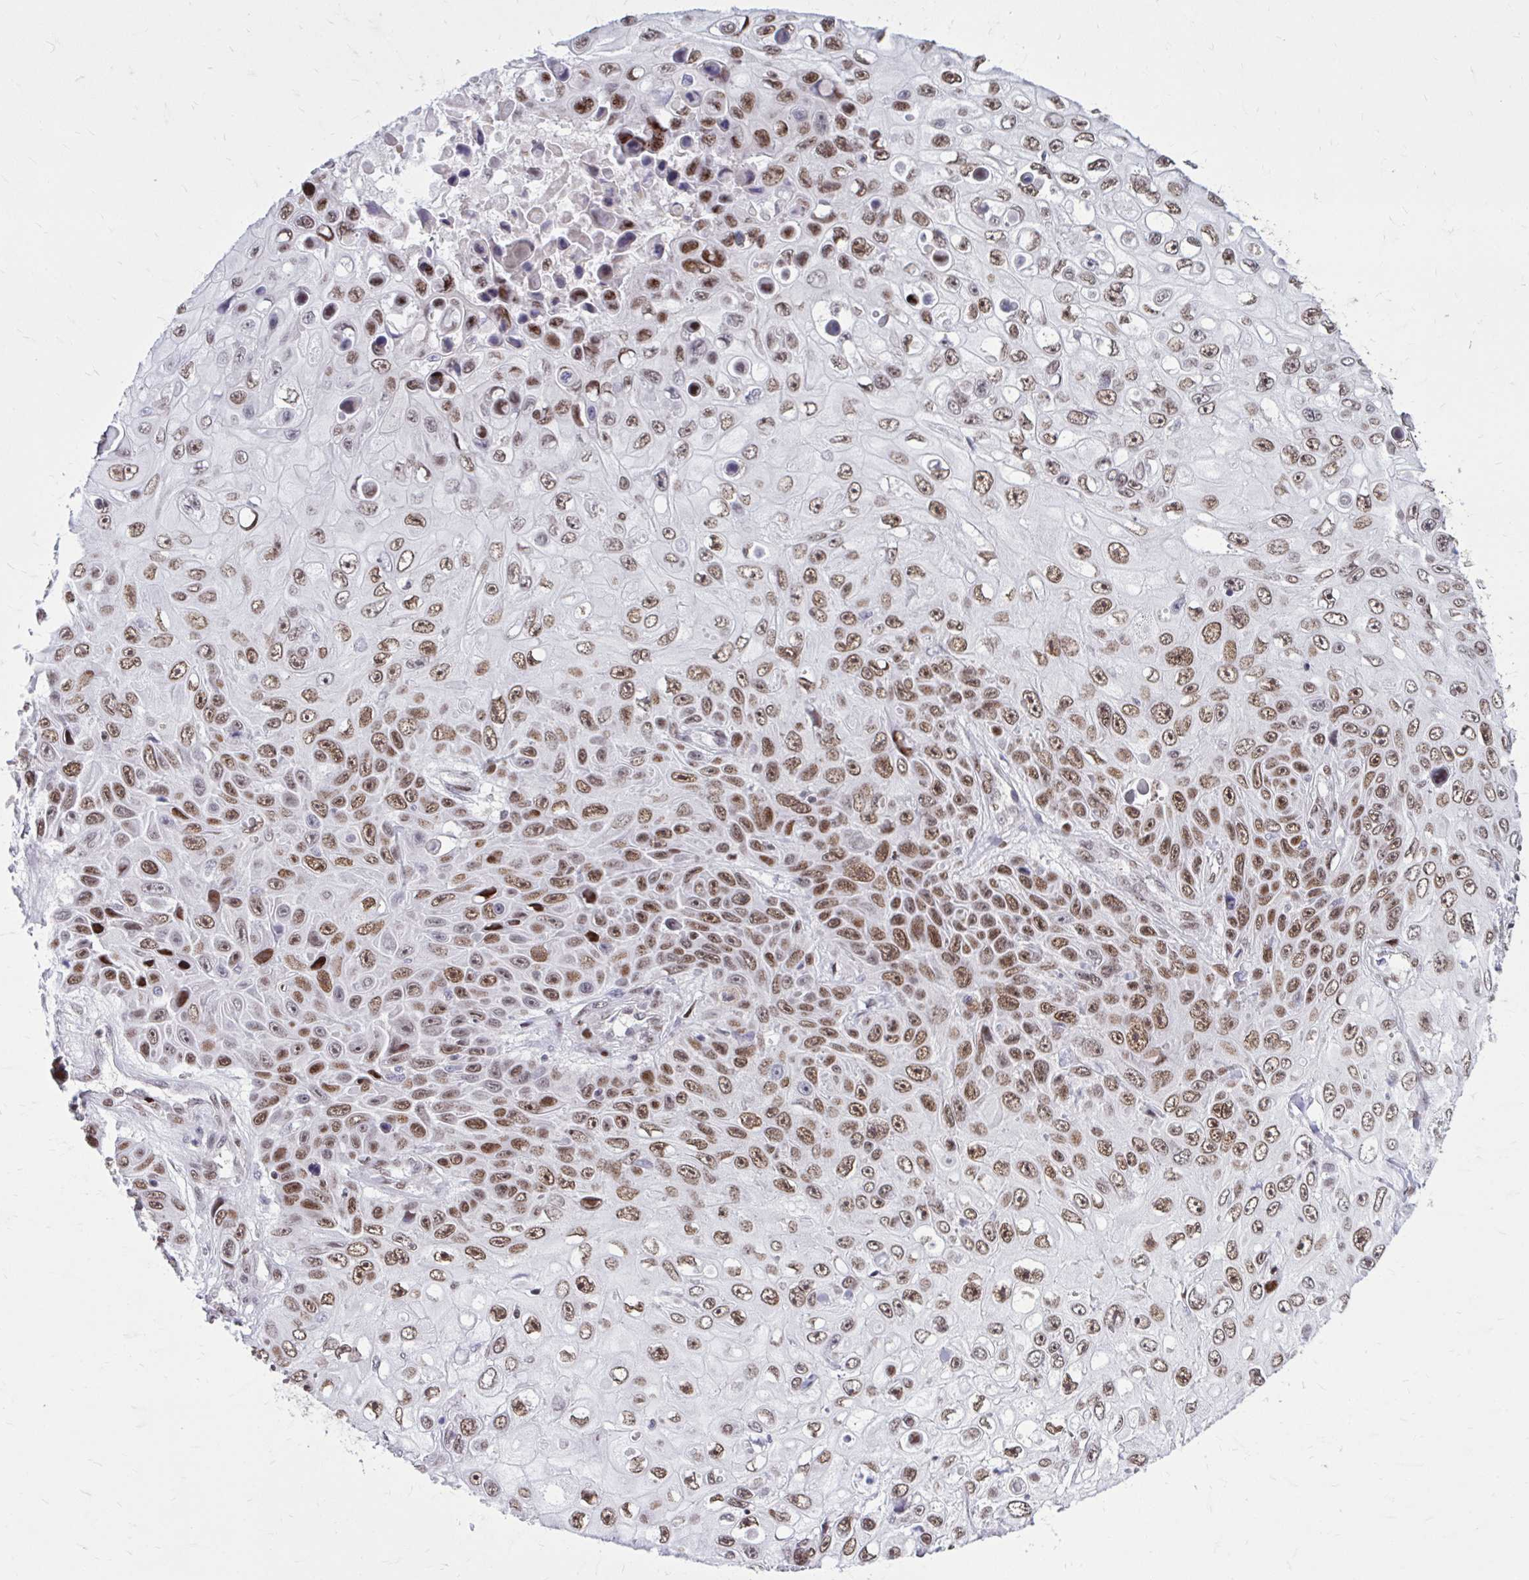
{"staining": {"intensity": "moderate", "quantity": ">75%", "location": "nuclear"}, "tissue": "skin cancer", "cell_type": "Tumor cells", "image_type": "cancer", "snomed": [{"axis": "morphology", "description": "Squamous cell carcinoma, NOS"}, {"axis": "topography", "description": "Skin"}], "caption": "The micrograph shows staining of squamous cell carcinoma (skin), revealing moderate nuclear protein staining (brown color) within tumor cells.", "gene": "PSME4", "patient": {"sex": "male", "age": 82}}